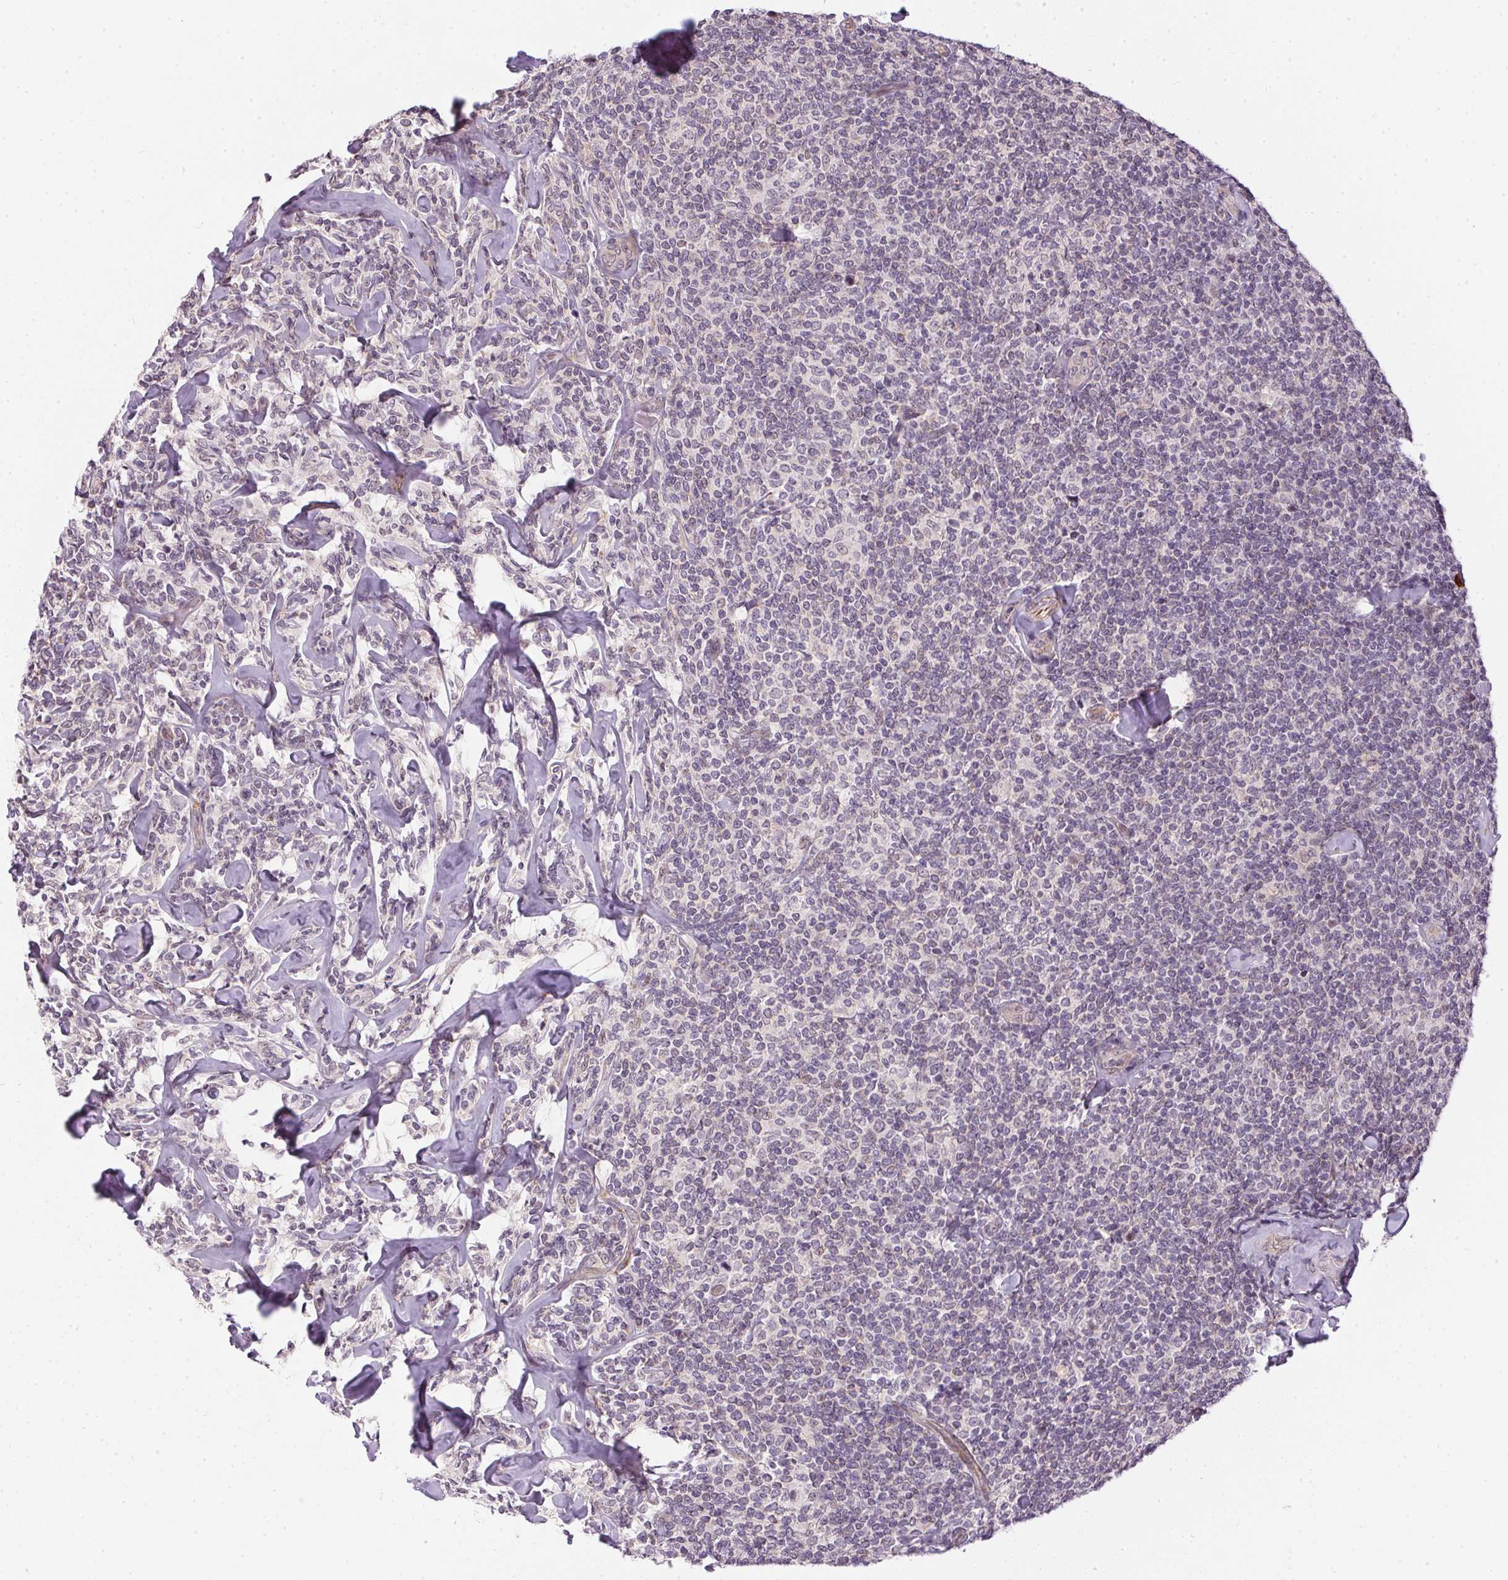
{"staining": {"intensity": "negative", "quantity": "none", "location": "none"}, "tissue": "lymphoma", "cell_type": "Tumor cells", "image_type": "cancer", "snomed": [{"axis": "morphology", "description": "Malignant lymphoma, non-Hodgkin's type, Low grade"}, {"axis": "topography", "description": "Lymph node"}], "caption": "Human low-grade malignant lymphoma, non-Hodgkin's type stained for a protein using immunohistochemistry reveals no expression in tumor cells.", "gene": "CFAP92", "patient": {"sex": "female", "age": 56}}